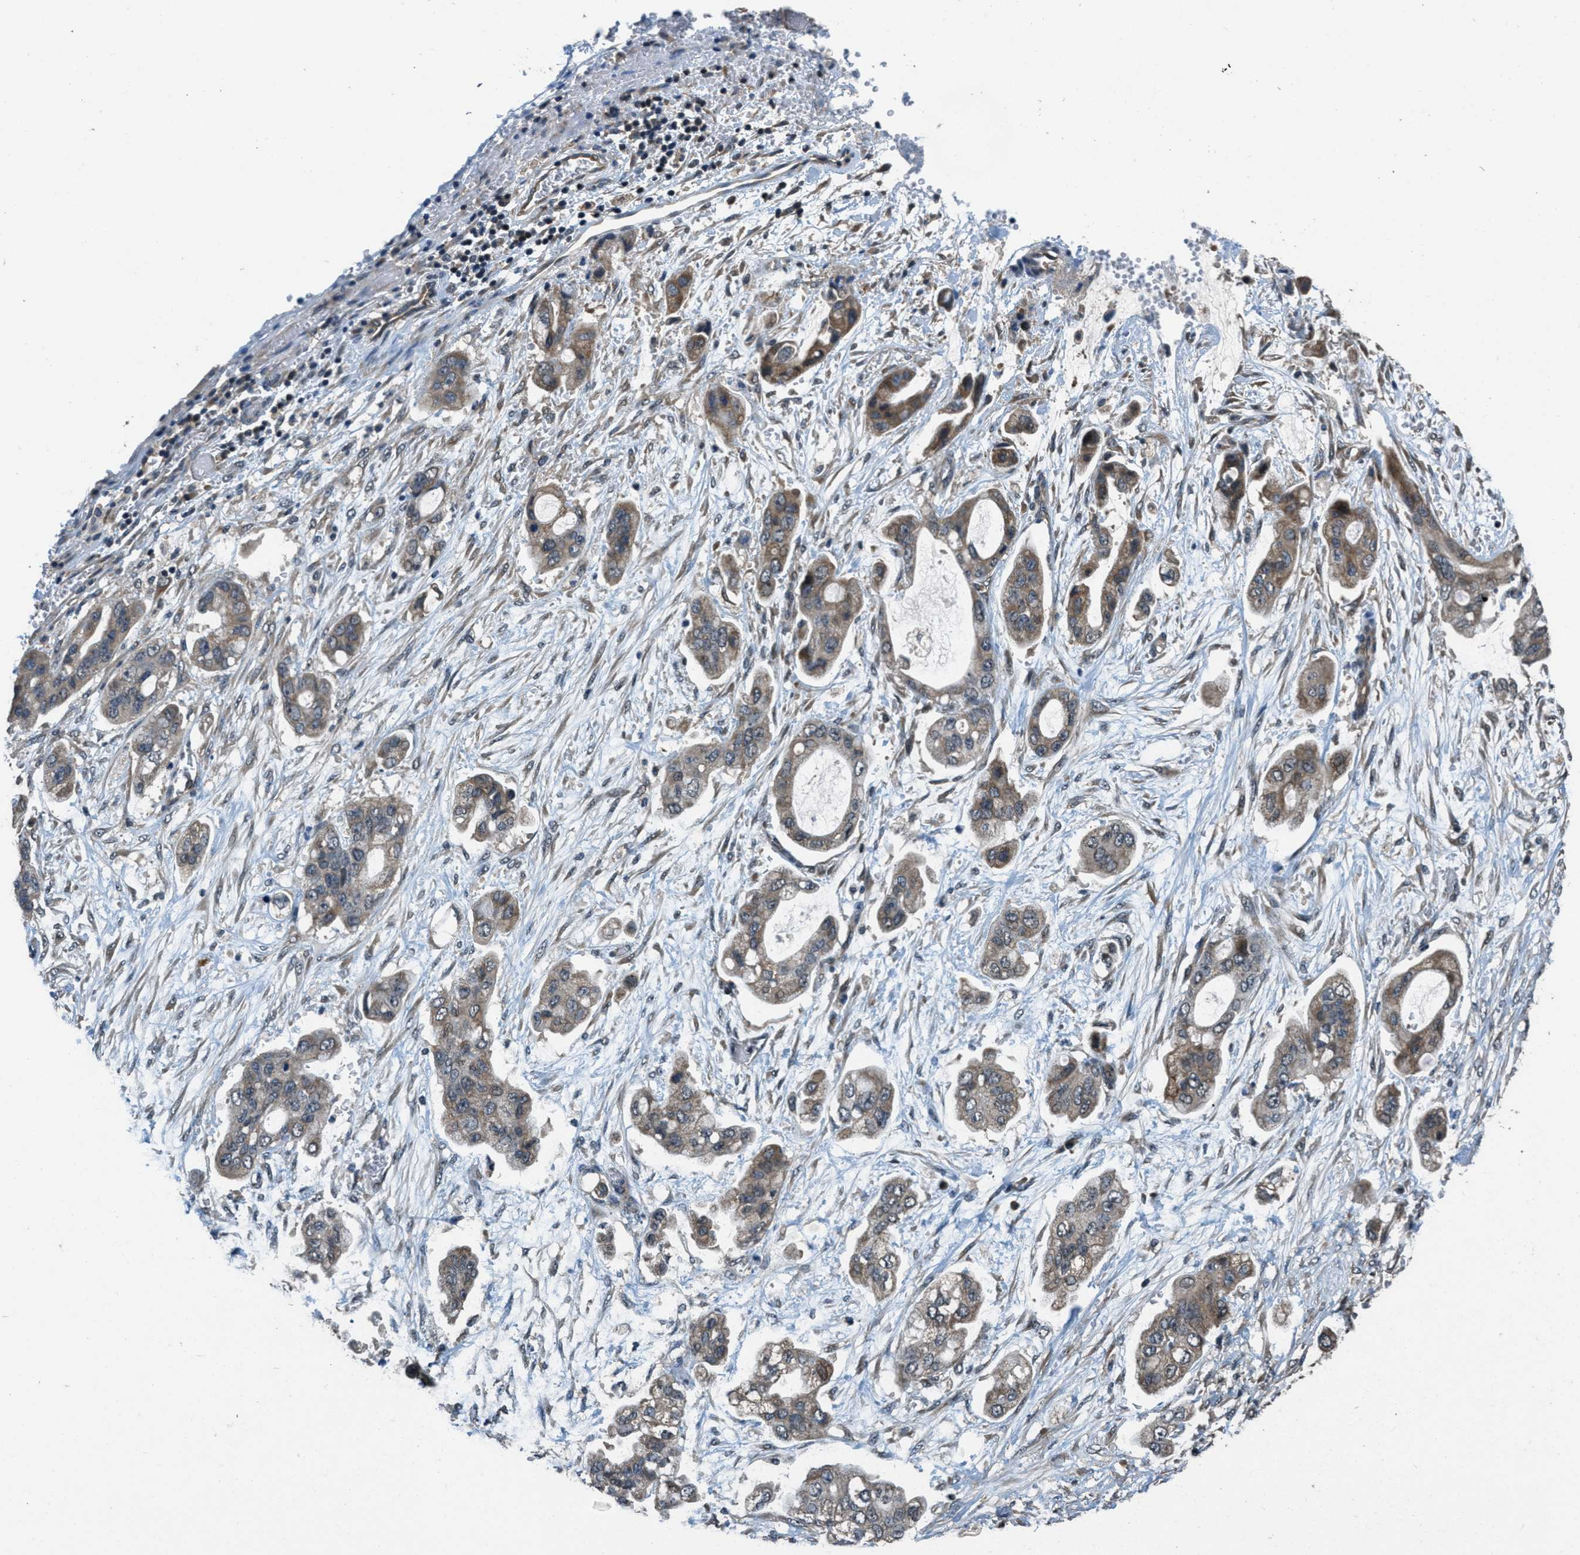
{"staining": {"intensity": "moderate", "quantity": ">75%", "location": "cytoplasmic/membranous"}, "tissue": "stomach cancer", "cell_type": "Tumor cells", "image_type": "cancer", "snomed": [{"axis": "morphology", "description": "Adenocarcinoma, NOS"}, {"axis": "topography", "description": "Stomach"}], "caption": "Immunohistochemistry staining of adenocarcinoma (stomach), which exhibits medium levels of moderate cytoplasmic/membranous expression in about >75% of tumor cells indicating moderate cytoplasmic/membranous protein staining. The staining was performed using DAB (3,3'-diaminobenzidine) (brown) for protein detection and nuclei were counterstained in hematoxylin (blue).", "gene": "NAT1", "patient": {"sex": "male", "age": 62}}